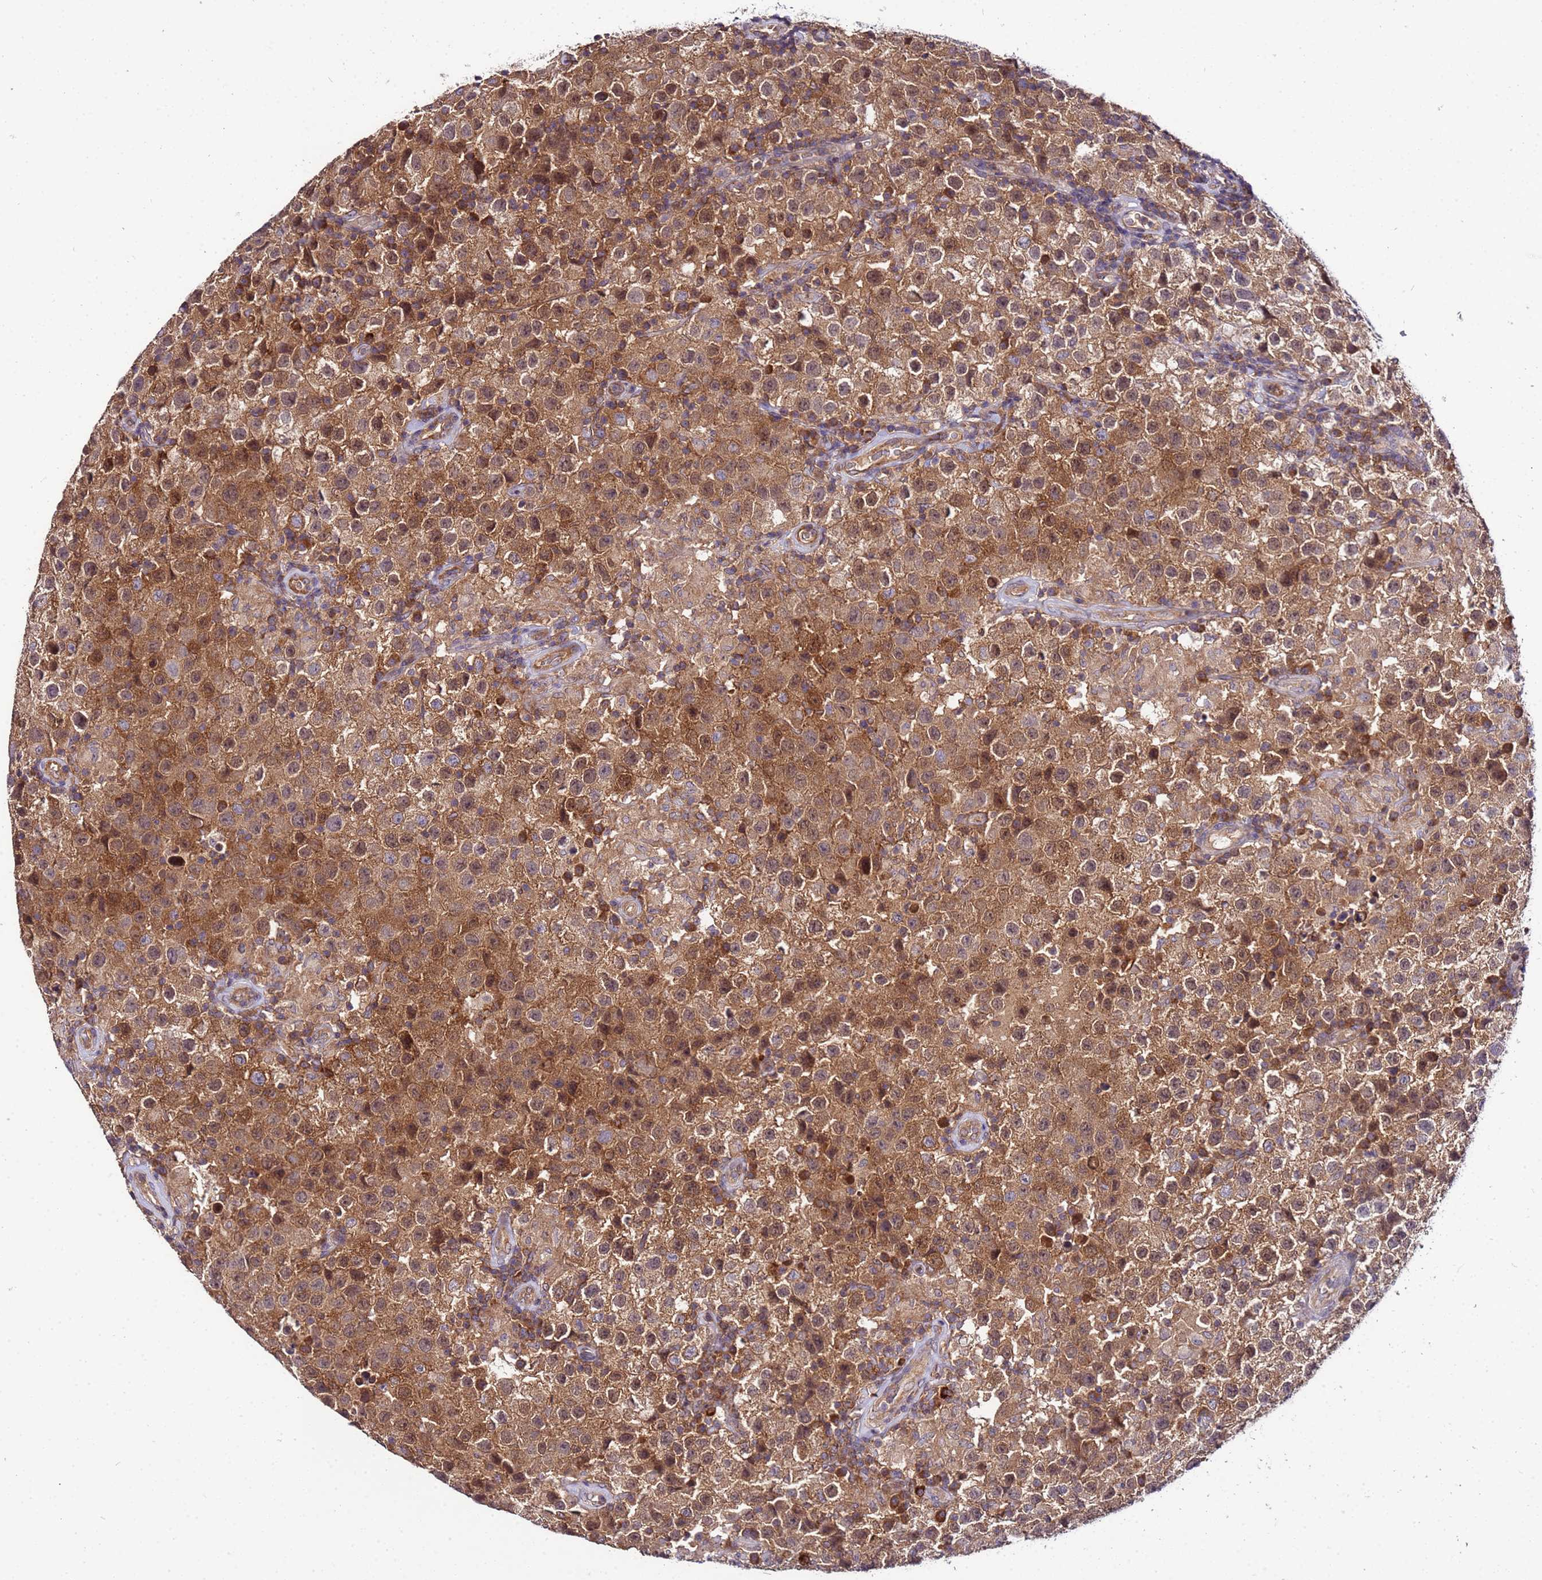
{"staining": {"intensity": "moderate", "quantity": ">75%", "location": "cytoplasmic/membranous"}, "tissue": "testis cancer", "cell_type": "Tumor cells", "image_type": "cancer", "snomed": [{"axis": "morphology", "description": "Seminoma, NOS"}, {"axis": "morphology", "description": "Carcinoma, Embryonal, NOS"}, {"axis": "topography", "description": "Testis"}], "caption": "This is an image of immunohistochemistry staining of testis seminoma, which shows moderate staining in the cytoplasmic/membranous of tumor cells.", "gene": "GSPT2", "patient": {"sex": "male", "age": 41}}